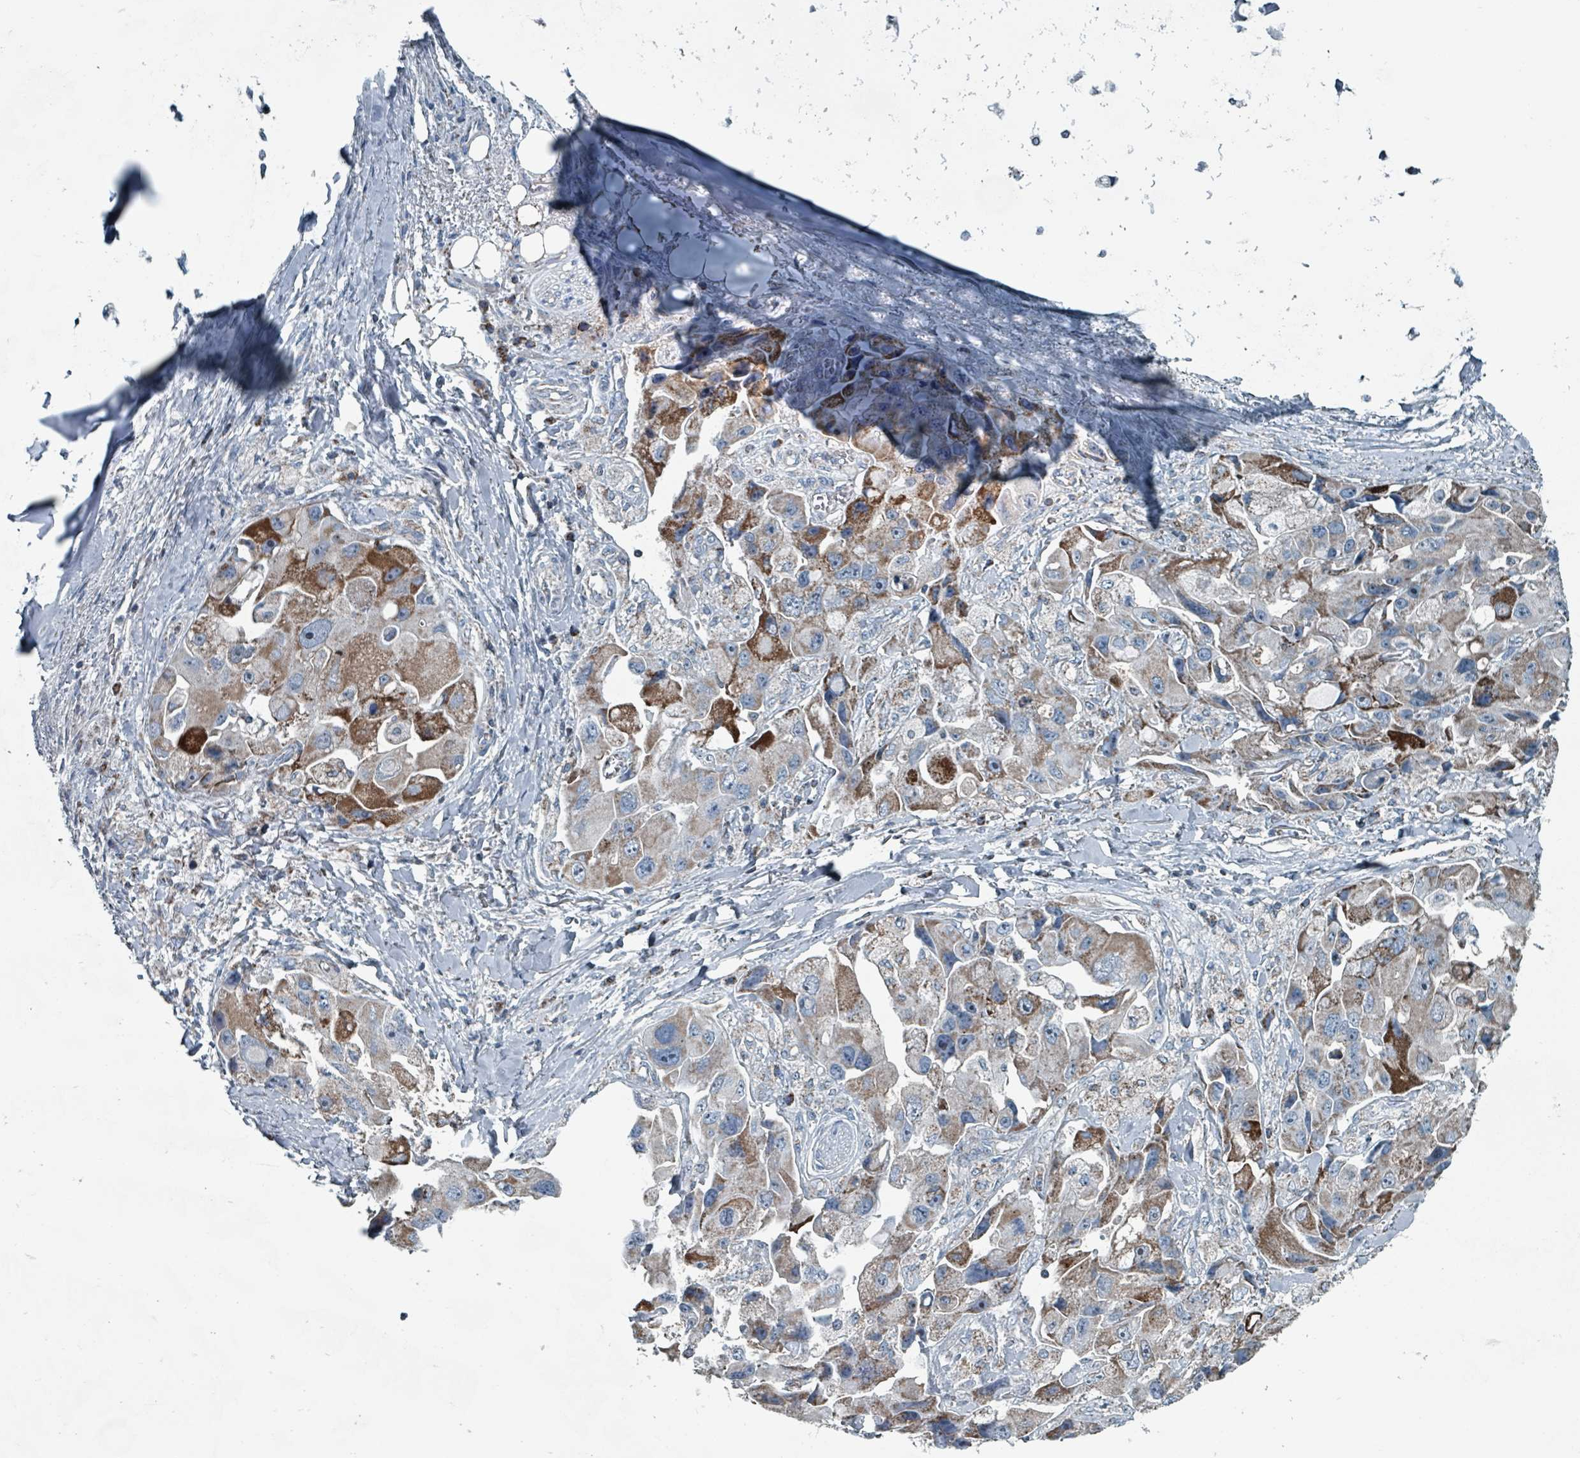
{"staining": {"intensity": "moderate", "quantity": ">75%", "location": "cytoplasmic/membranous"}, "tissue": "lung cancer", "cell_type": "Tumor cells", "image_type": "cancer", "snomed": [{"axis": "morphology", "description": "Adenocarcinoma, NOS"}, {"axis": "topography", "description": "Lung"}], "caption": "Protein staining reveals moderate cytoplasmic/membranous positivity in about >75% of tumor cells in lung adenocarcinoma.", "gene": "ABHD18", "patient": {"sex": "female", "age": 54}}